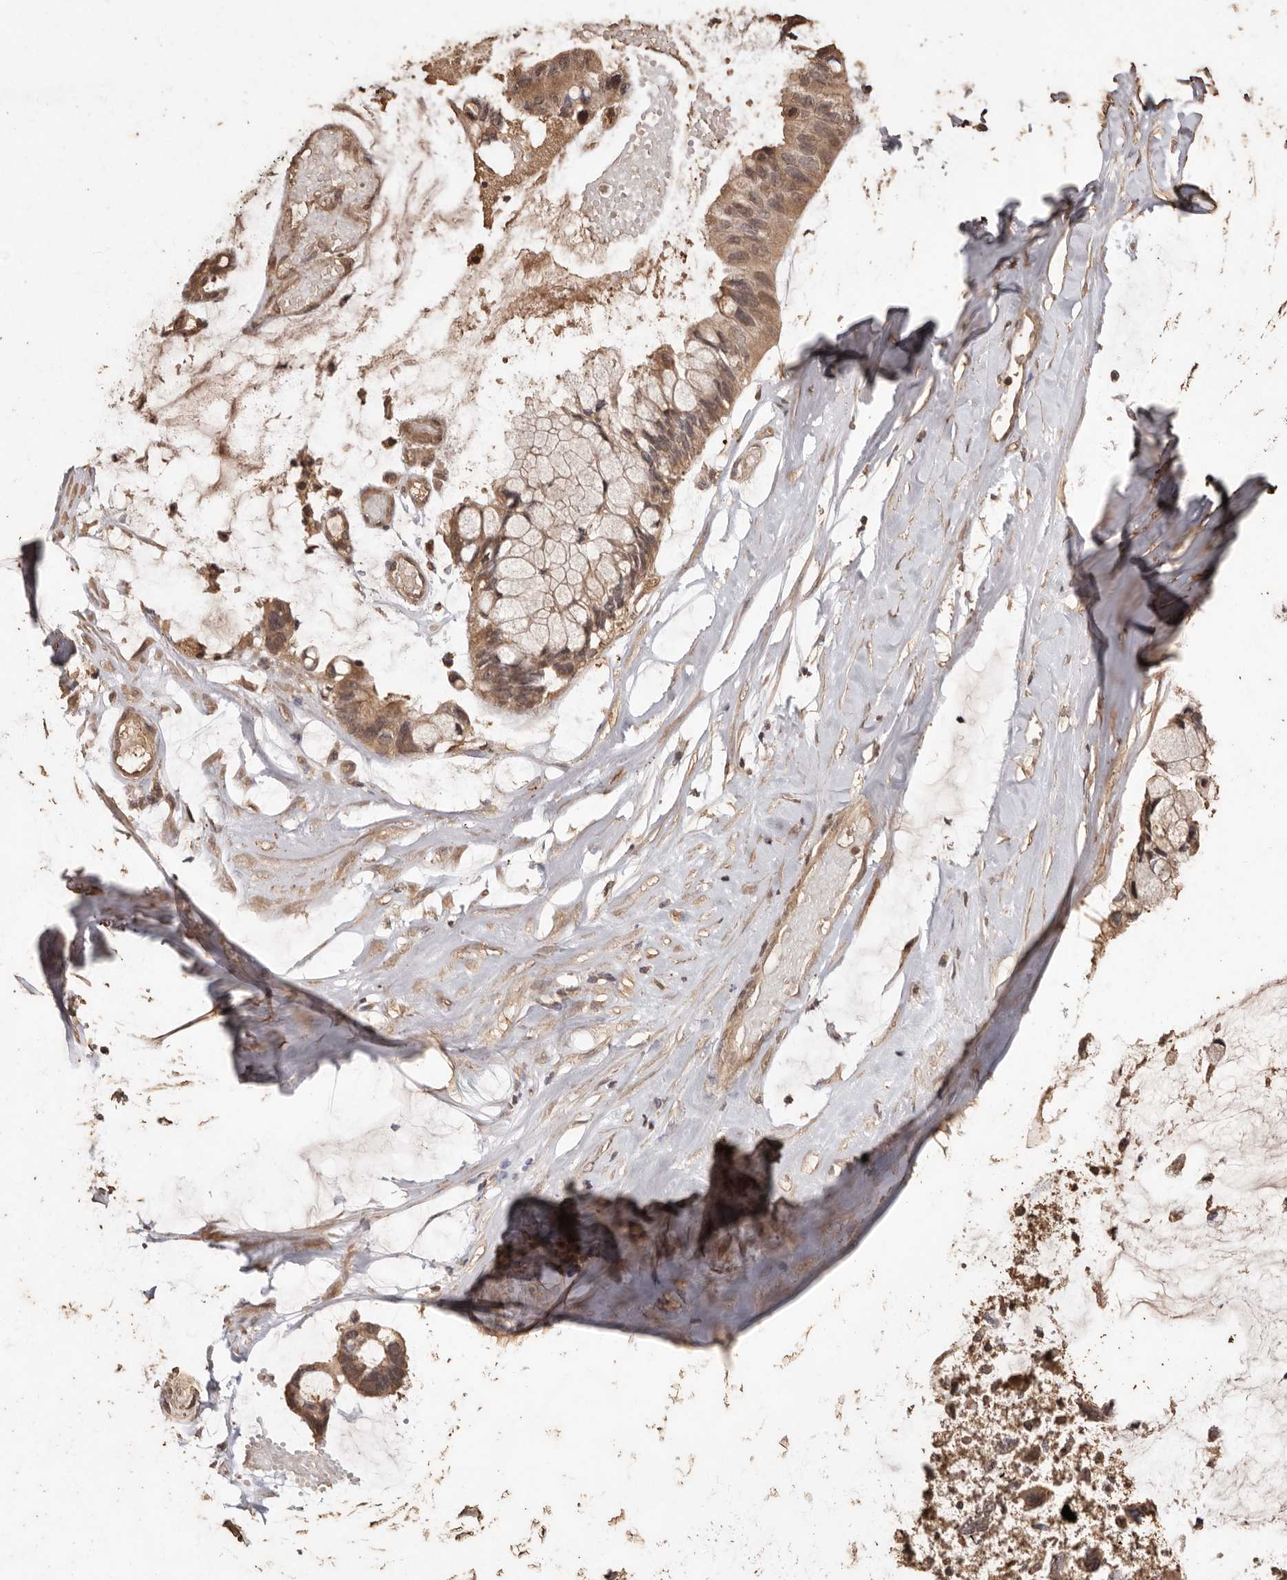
{"staining": {"intensity": "moderate", "quantity": ">75%", "location": "cytoplasmic/membranous"}, "tissue": "ovarian cancer", "cell_type": "Tumor cells", "image_type": "cancer", "snomed": [{"axis": "morphology", "description": "Cystadenocarcinoma, mucinous, NOS"}, {"axis": "topography", "description": "Ovary"}], "caption": "The image exhibits a brown stain indicating the presence of a protein in the cytoplasmic/membranous of tumor cells in mucinous cystadenocarcinoma (ovarian).", "gene": "PKDCC", "patient": {"sex": "female", "age": 39}}